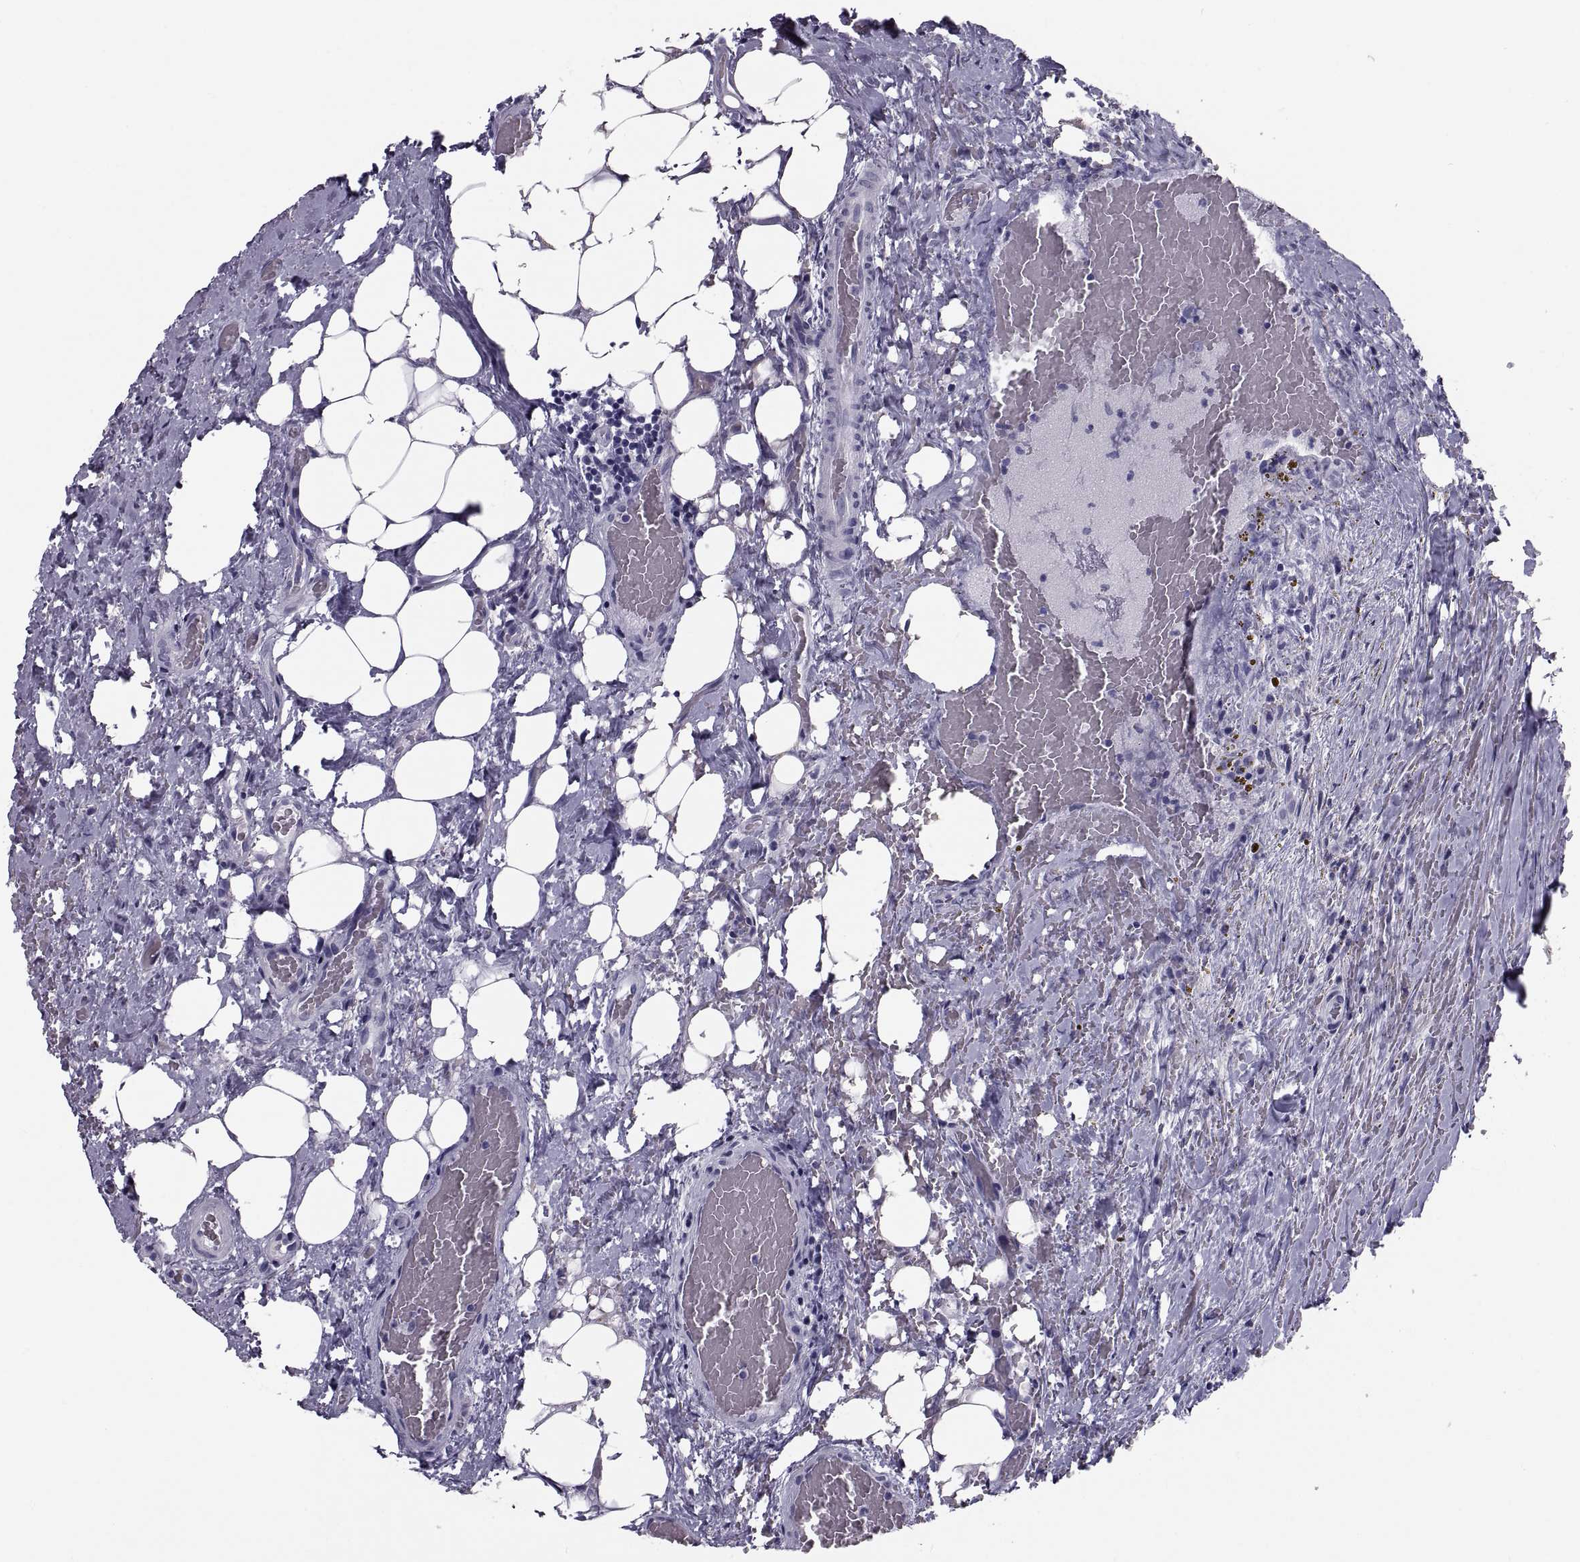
{"staining": {"intensity": "negative", "quantity": "none", "location": "none"}, "tissue": "thyroid cancer", "cell_type": "Tumor cells", "image_type": "cancer", "snomed": [{"axis": "morphology", "description": "Papillary adenocarcinoma, NOS"}, {"axis": "topography", "description": "Thyroid gland"}], "caption": "Immunohistochemistry histopathology image of papillary adenocarcinoma (thyroid) stained for a protein (brown), which reveals no expression in tumor cells.", "gene": "CRISP1", "patient": {"sex": "male", "age": 61}}